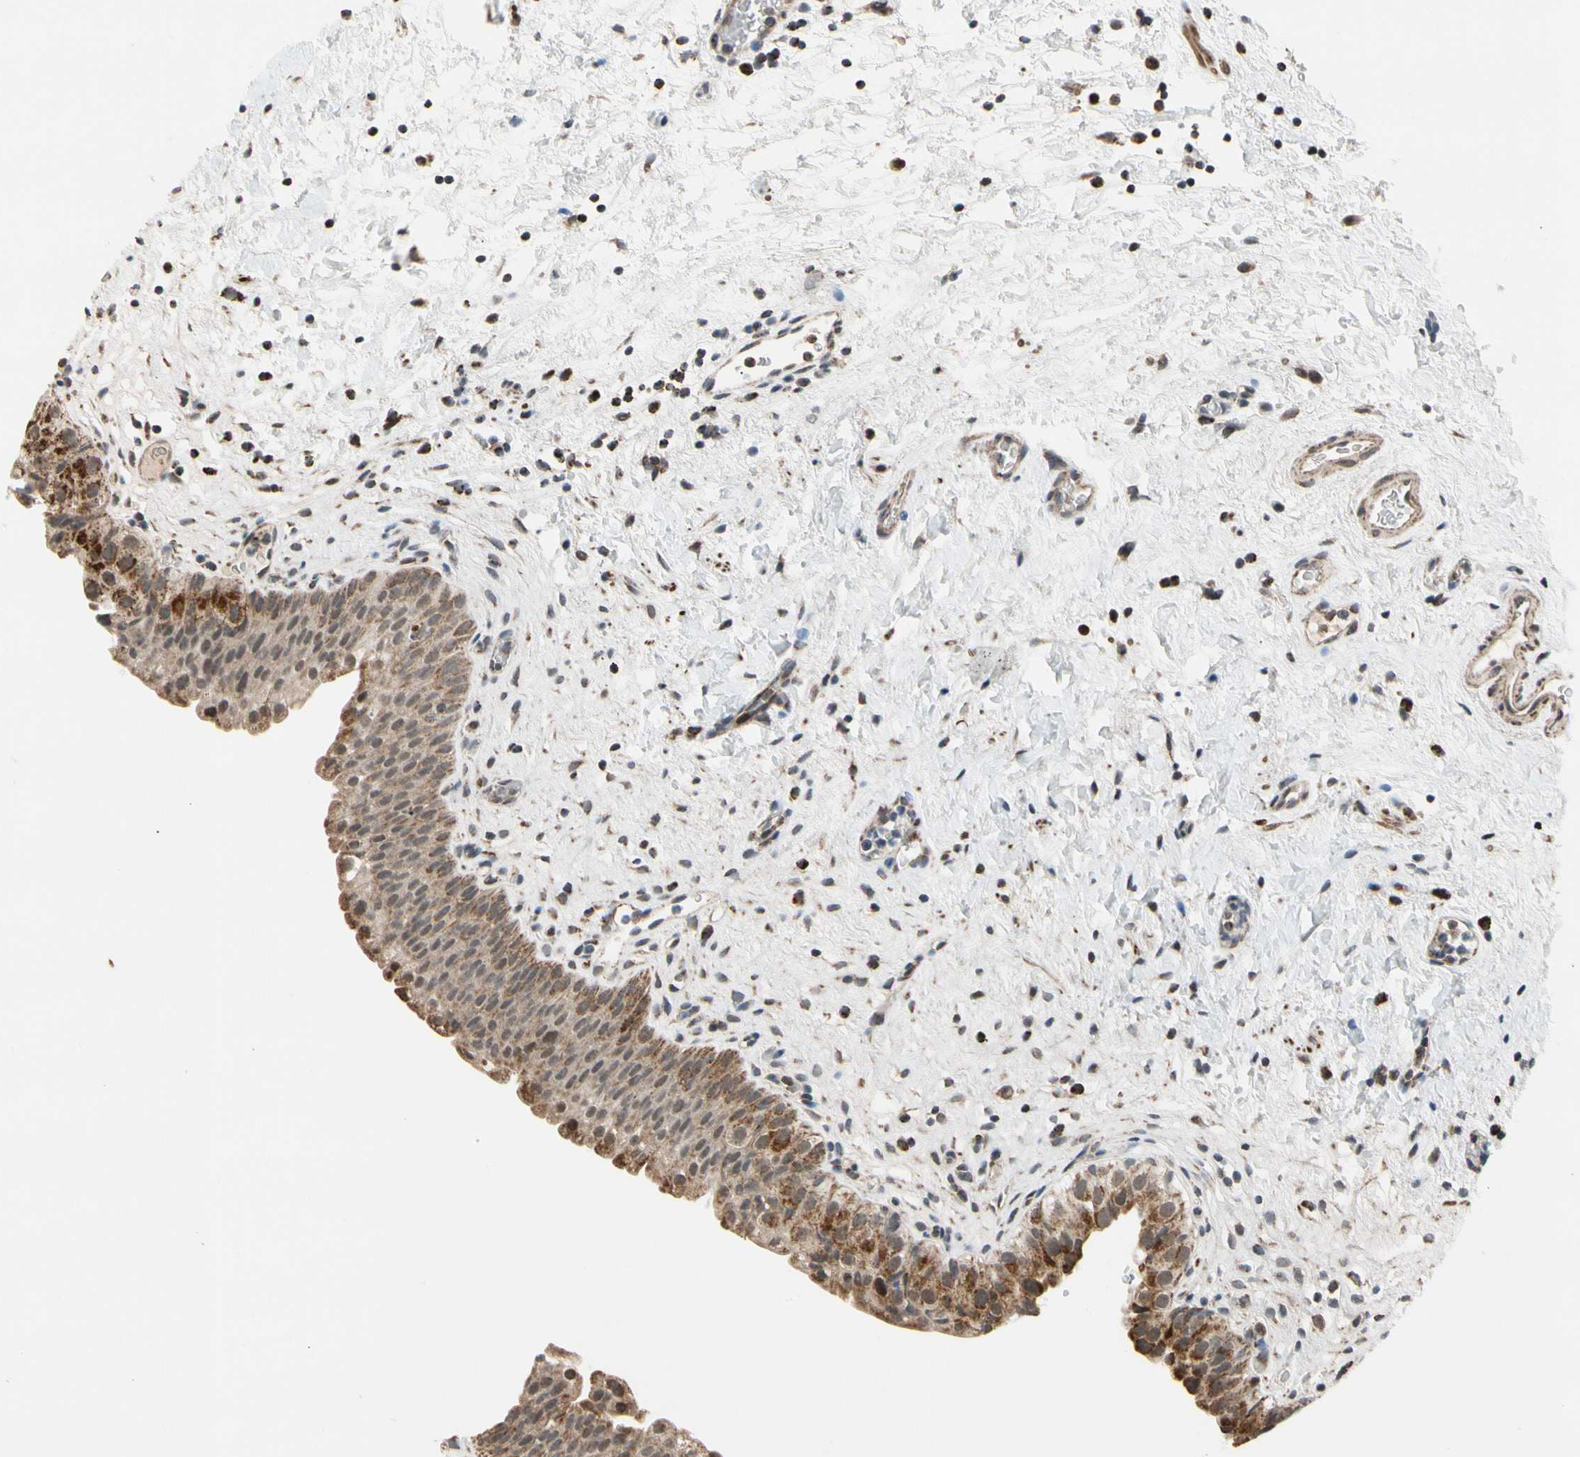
{"staining": {"intensity": "moderate", "quantity": ">75%", "location": "cytoplasmic/membranous"}, "tissue": "urinary bladder", "cell_type": "Urothelial cells", "image_type": "normal", "snomed": [{"axis": "morphology", "description": "Normal tissue, NOS"}, {"axis": "topography", "description": "Urinary bladder"}], "caption": "This histopathology image displays immunohistochemistry (IHC) staining of unremarkable human urinary bladder, with medium moderate cytoplasmic/membranous positivity in about >75% of urothelial cells.", "gene": "KHDC4", "patient": {"sex": "female", "age": 64}}